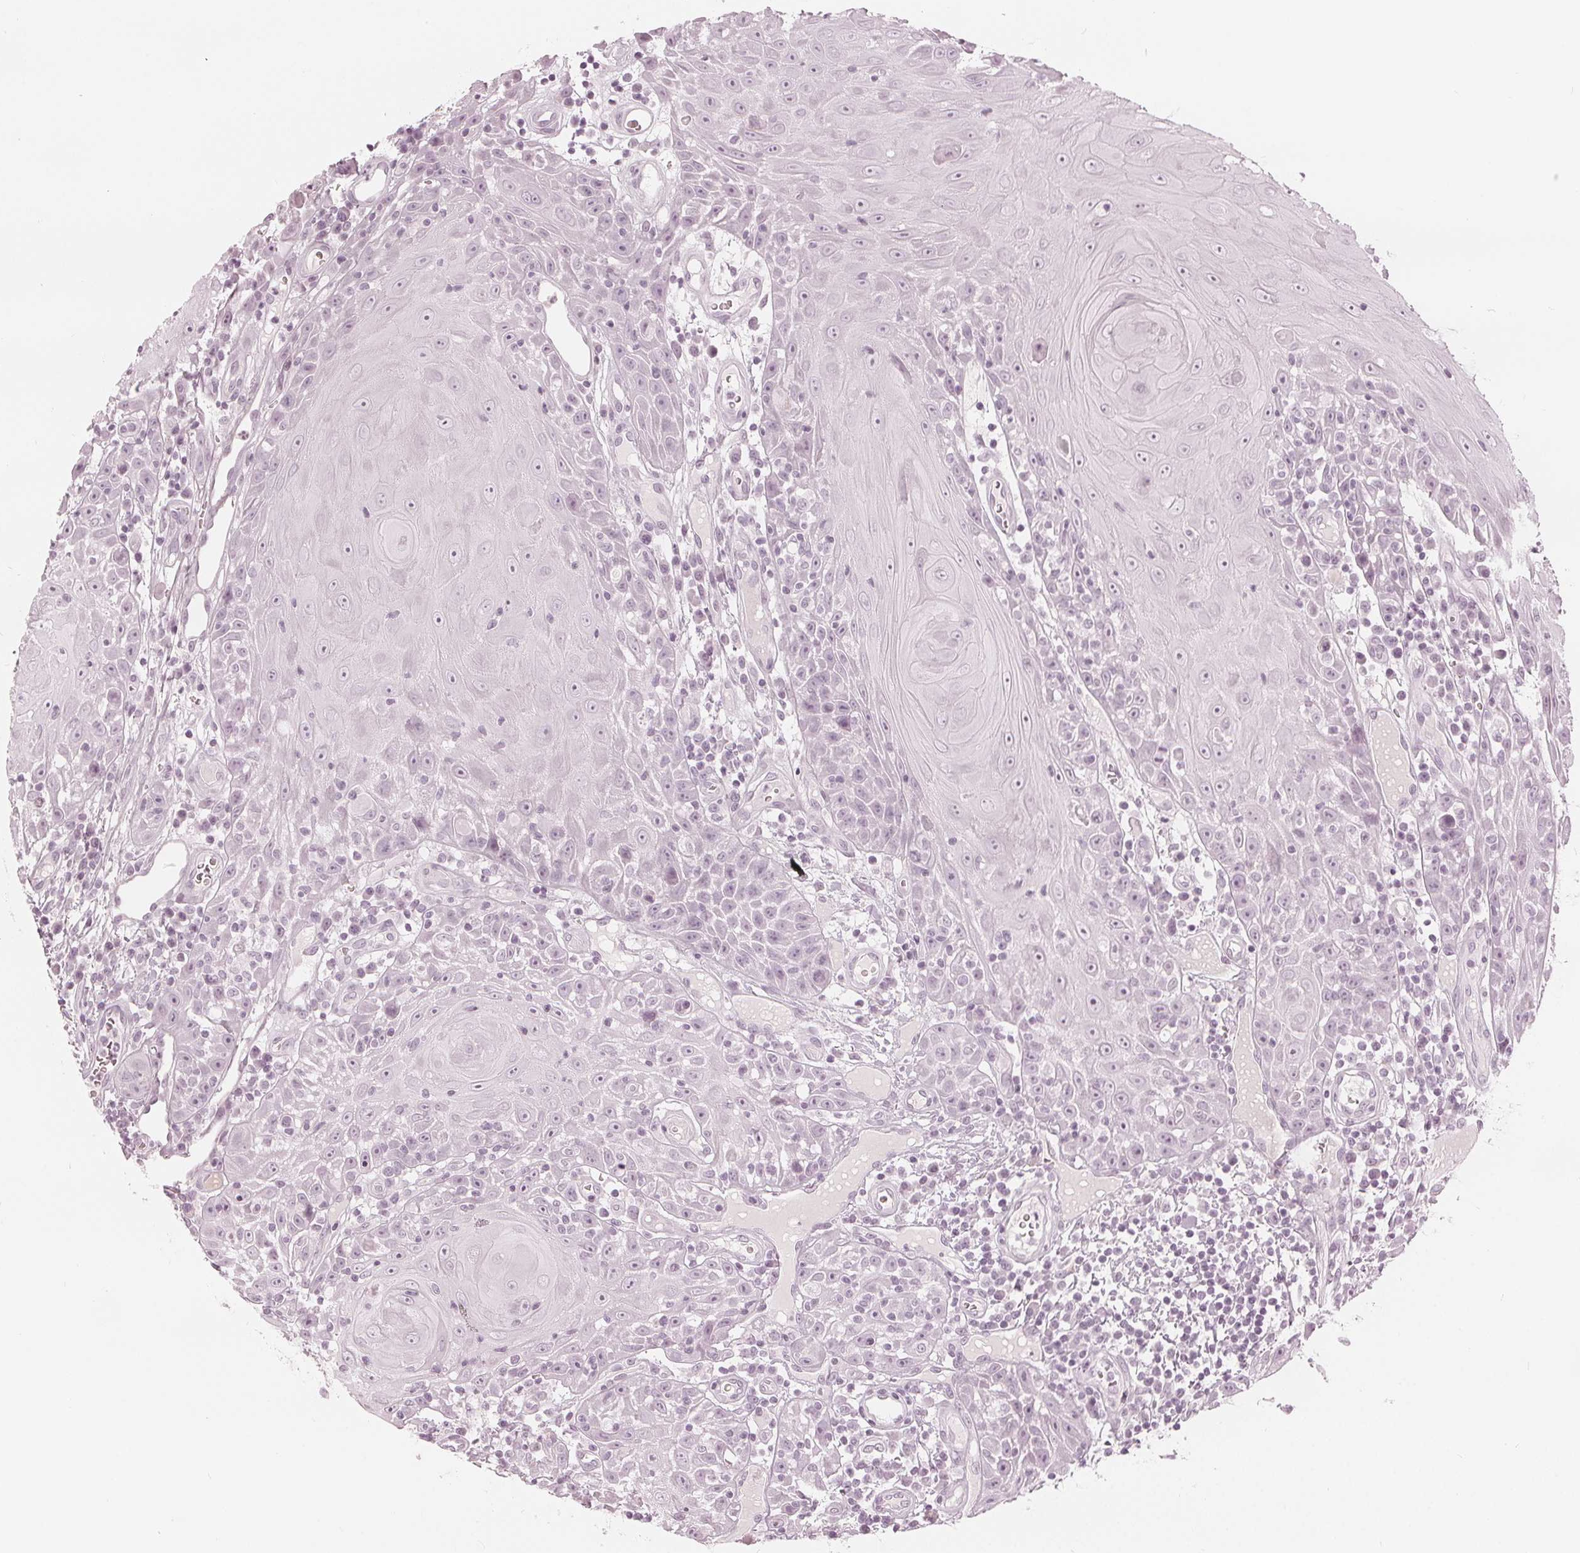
{"staining": {"intensity": "negative", "quantity": "none", "location": "none"}, "tissue": "head and neck cancer", "cell_type": "Tumor cells", "image_type": "cancer", "snomed": [{"axis": "morphology", "description": "Squamous cell carcinoma, NOS"}, {"axis": "topography", "description": "Head-Neck"}], "caption": "This is a image of immunohistochemistry staining of head and neck squamous cell carcinoma, which shows no positivity in tumor cells. (DAB immunohistochemistry (IHC) with hematoxylin counter stain).", "gene": "PAEP", "patient": {"sex": "male", "age": 52}}